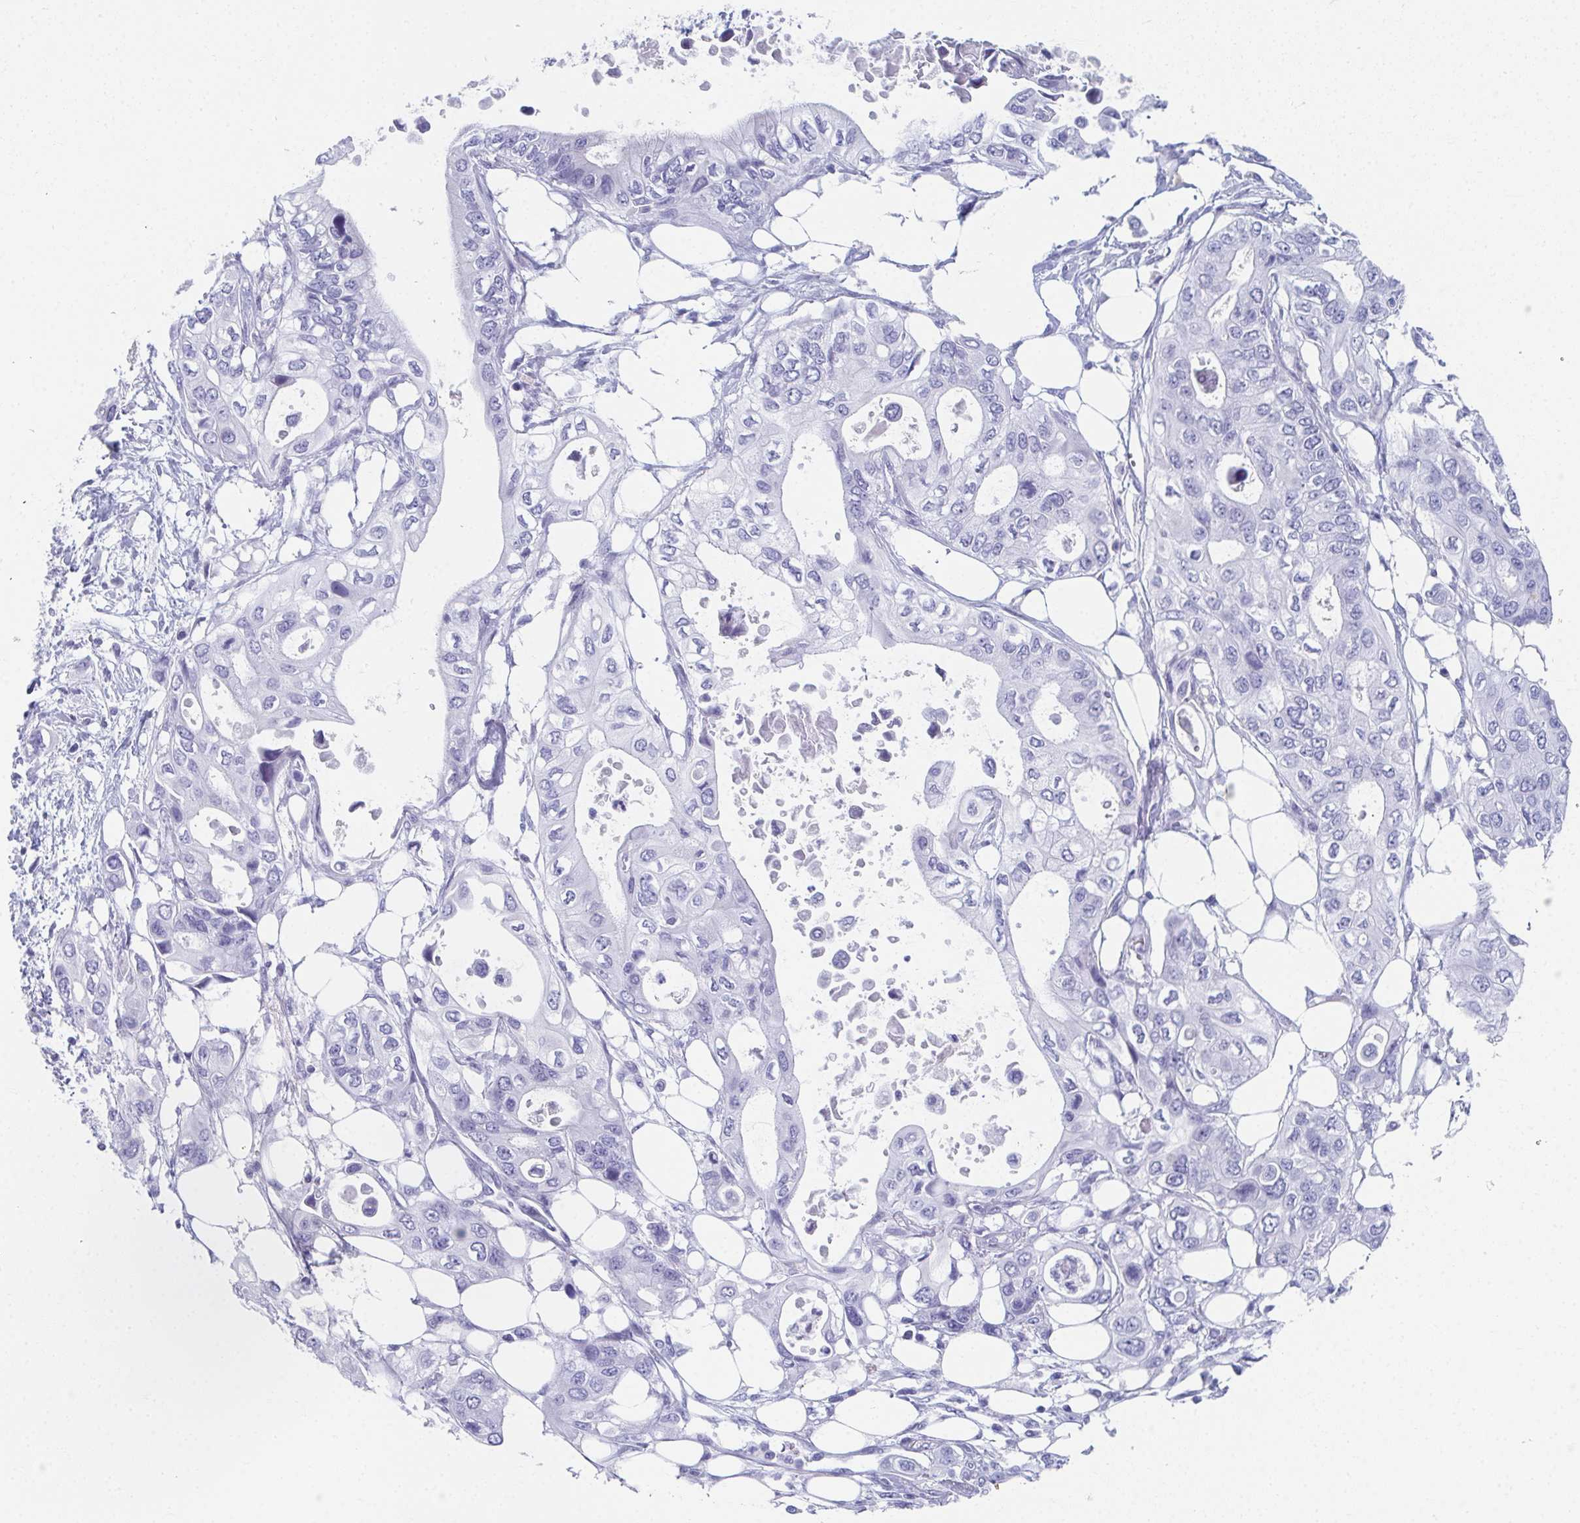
{"staining": {"intensity": "negative", "quantity": "none", "location": "none"}, "tissue": "pancreatic cancer", "cell_type": "Tumor cells", "image_type": "cancer", "snomed": [{"axis": "morphology", "description": "Adenocarcinoma, NOS"}, {"axis": "topography", "description": "Pancreas"}], "caption": "Adenocarcinoma (pancreatic) stained for a protein using immunohistochemistry (IHC) reveals no expression tumor cells.", "gene": "GHRL", "patient": {"sex": "female", "age": 63}}